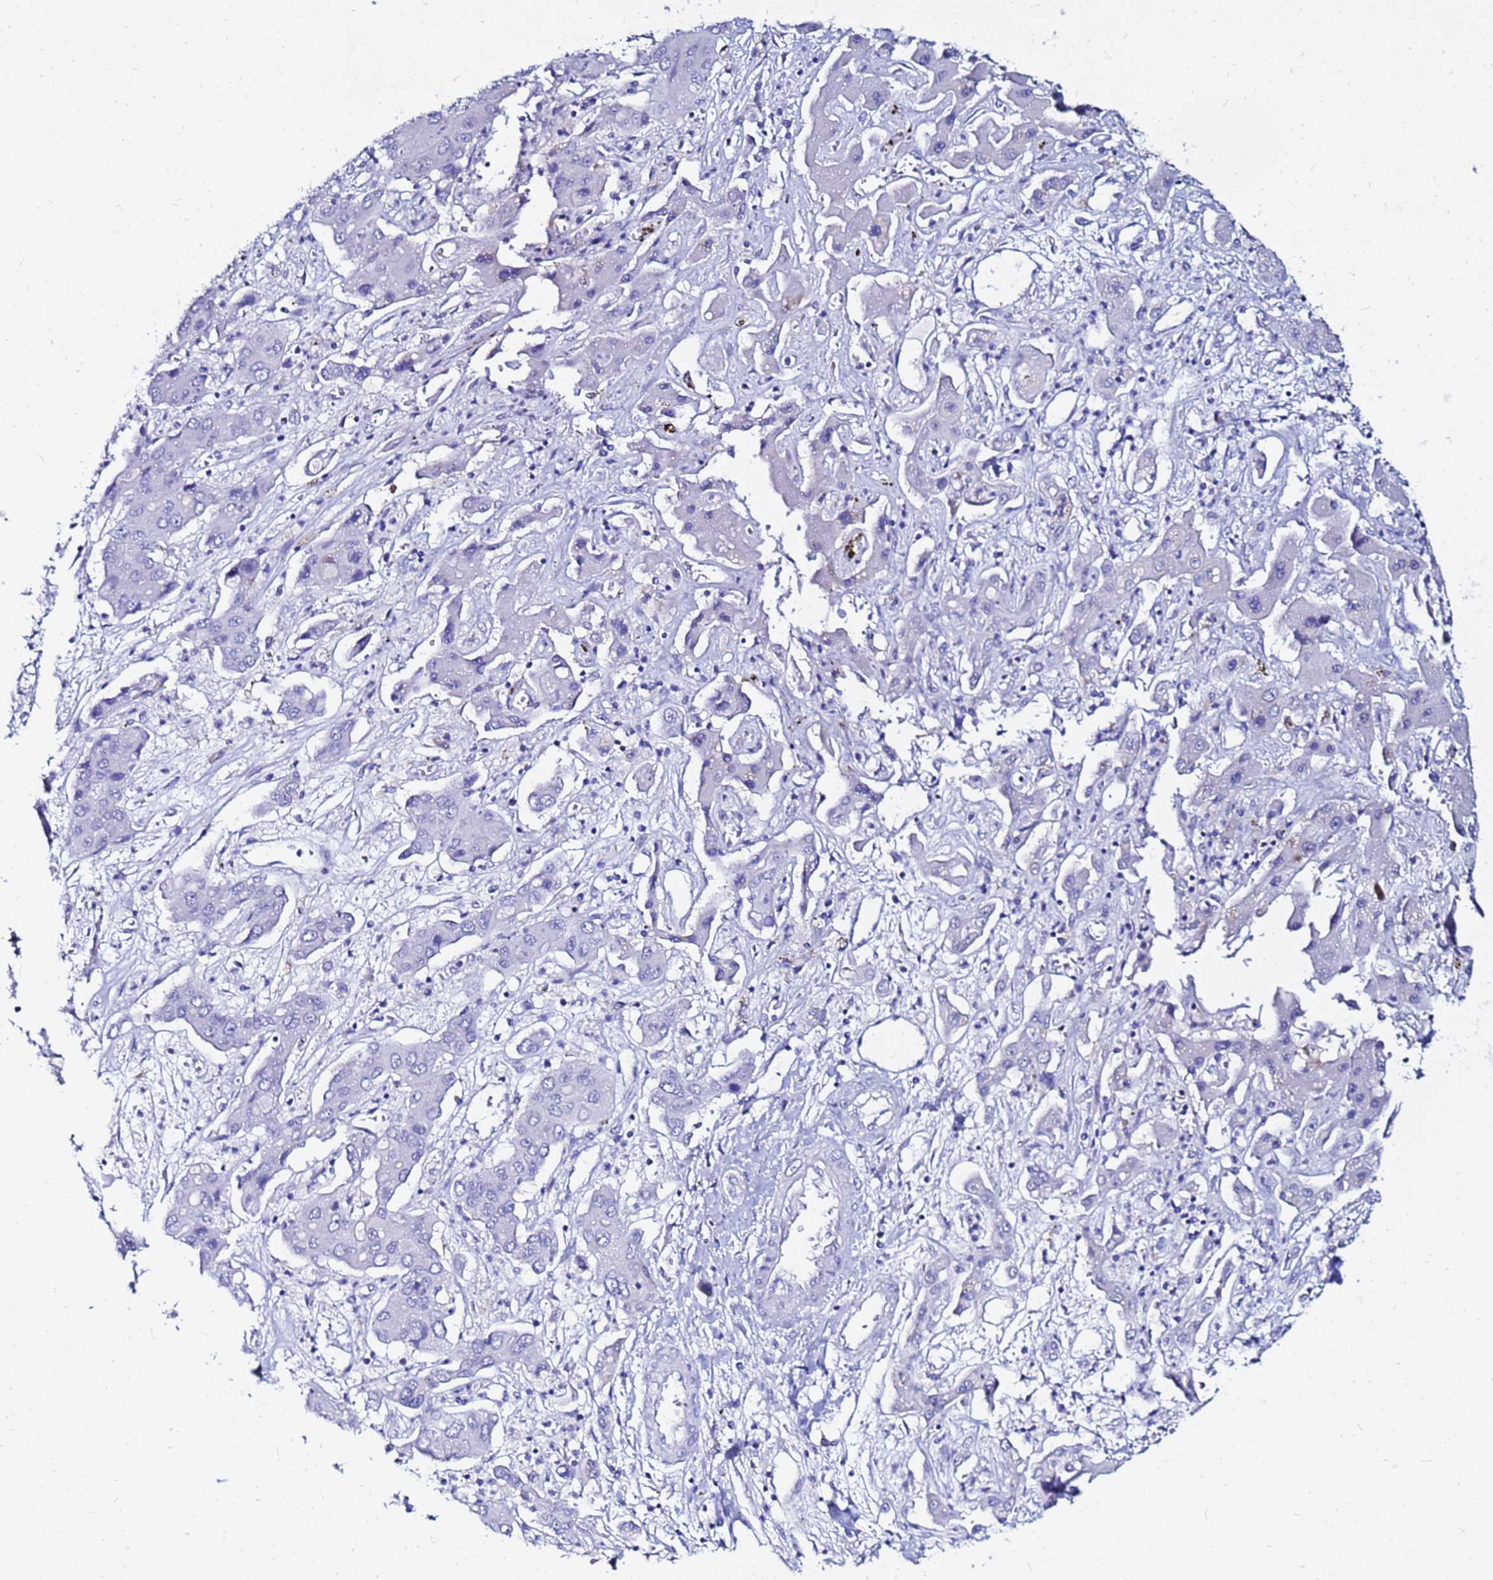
{"staining": {"intensity": "negative", "quantity": "none", "location": "none"}, "tissue": "liver cancer", "cell_type": "Tumor cells", "image_type": "cancer", "snomed": [{"axis": "morphology", "description": "Cholangiocarcinoma"}, {"axis": "topography", "description": "Liver"}], "caption": "Tumor cells show no significant expression in liver cancer (cholangiocarcinoma).", "gene": "PPP1R14C", "patient": {"sex": "male", "age": 67}}